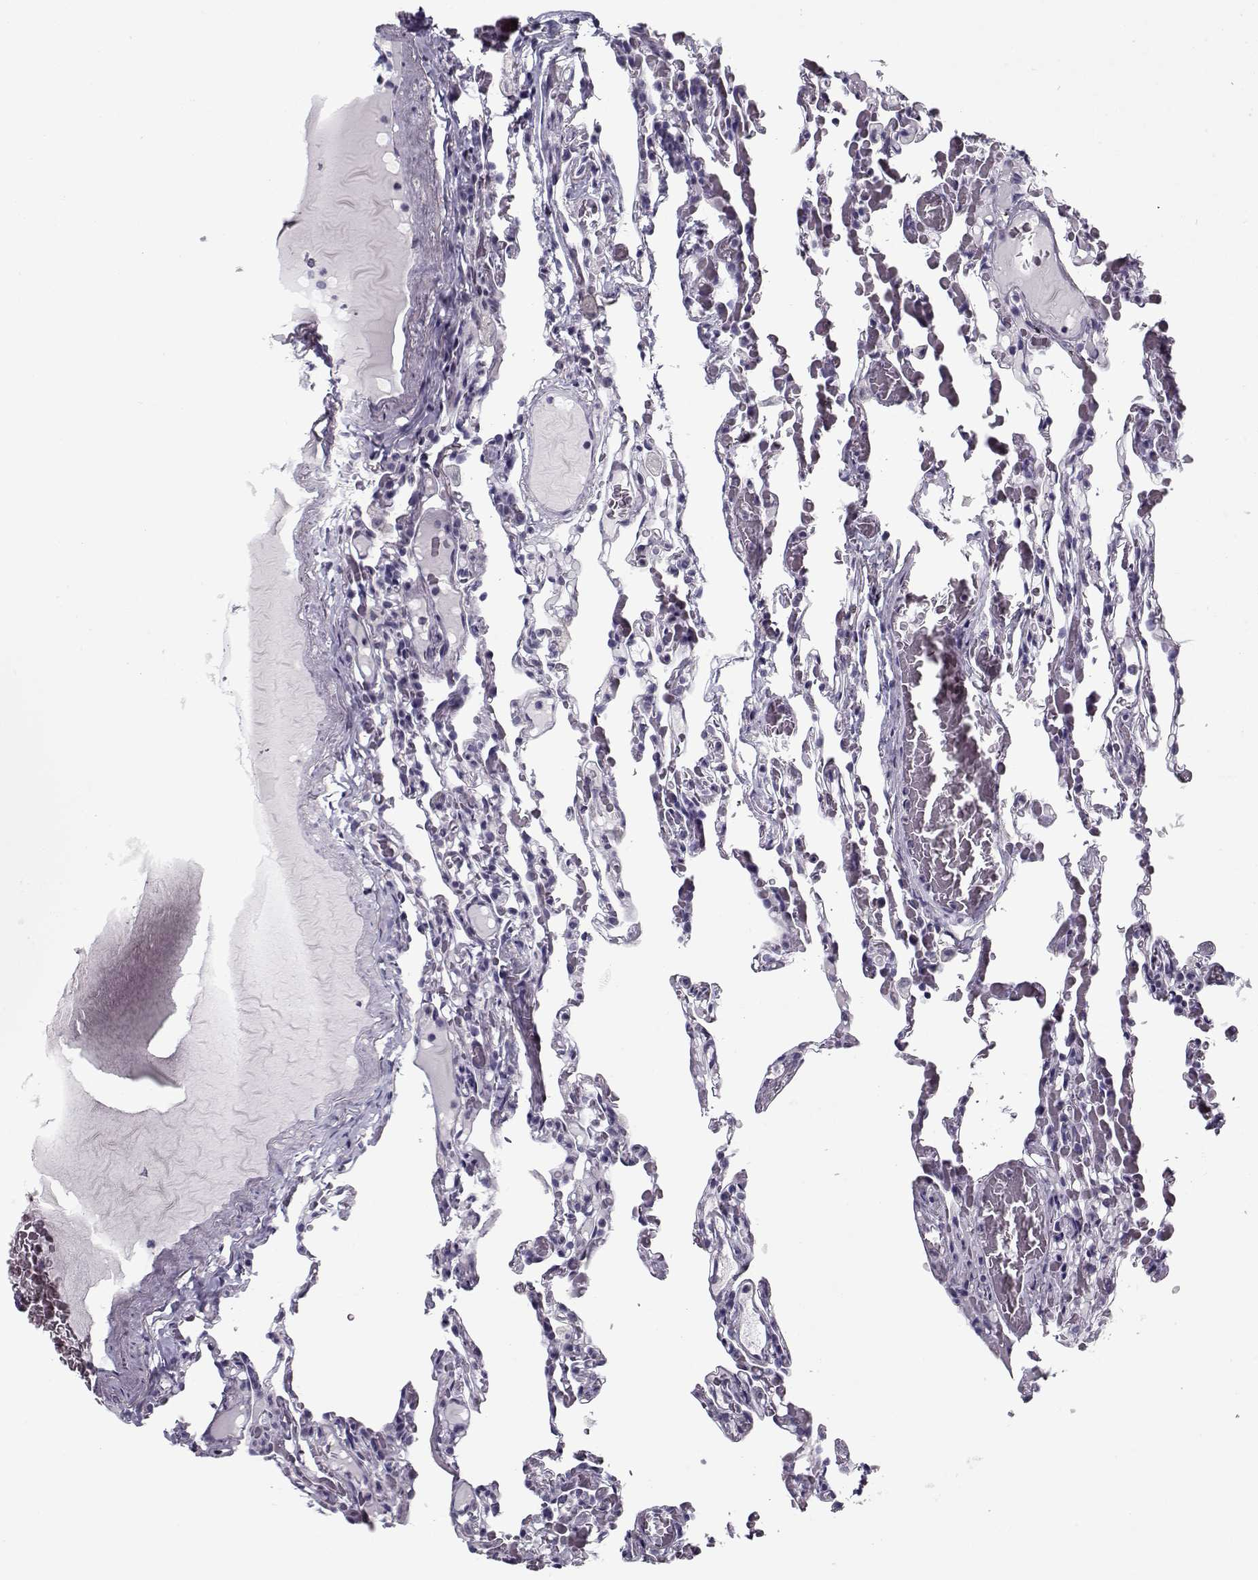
{"staining": {"intensity": "negative", "quantity": "none", "location": "none"}, "tissue": "lung", "cell_type": "Alveolar cells", "image_type": "normal", "snomed": [{"axis": "morphology", "description": "Normal tissue, NOS"}, {"axis": "topography", "description": "Lung"}], "caption": "The image exhibits no staining of alveolar cells in benign lung.", "gene": "RNF32", "patient": {"sex": "female", "age": 43}}